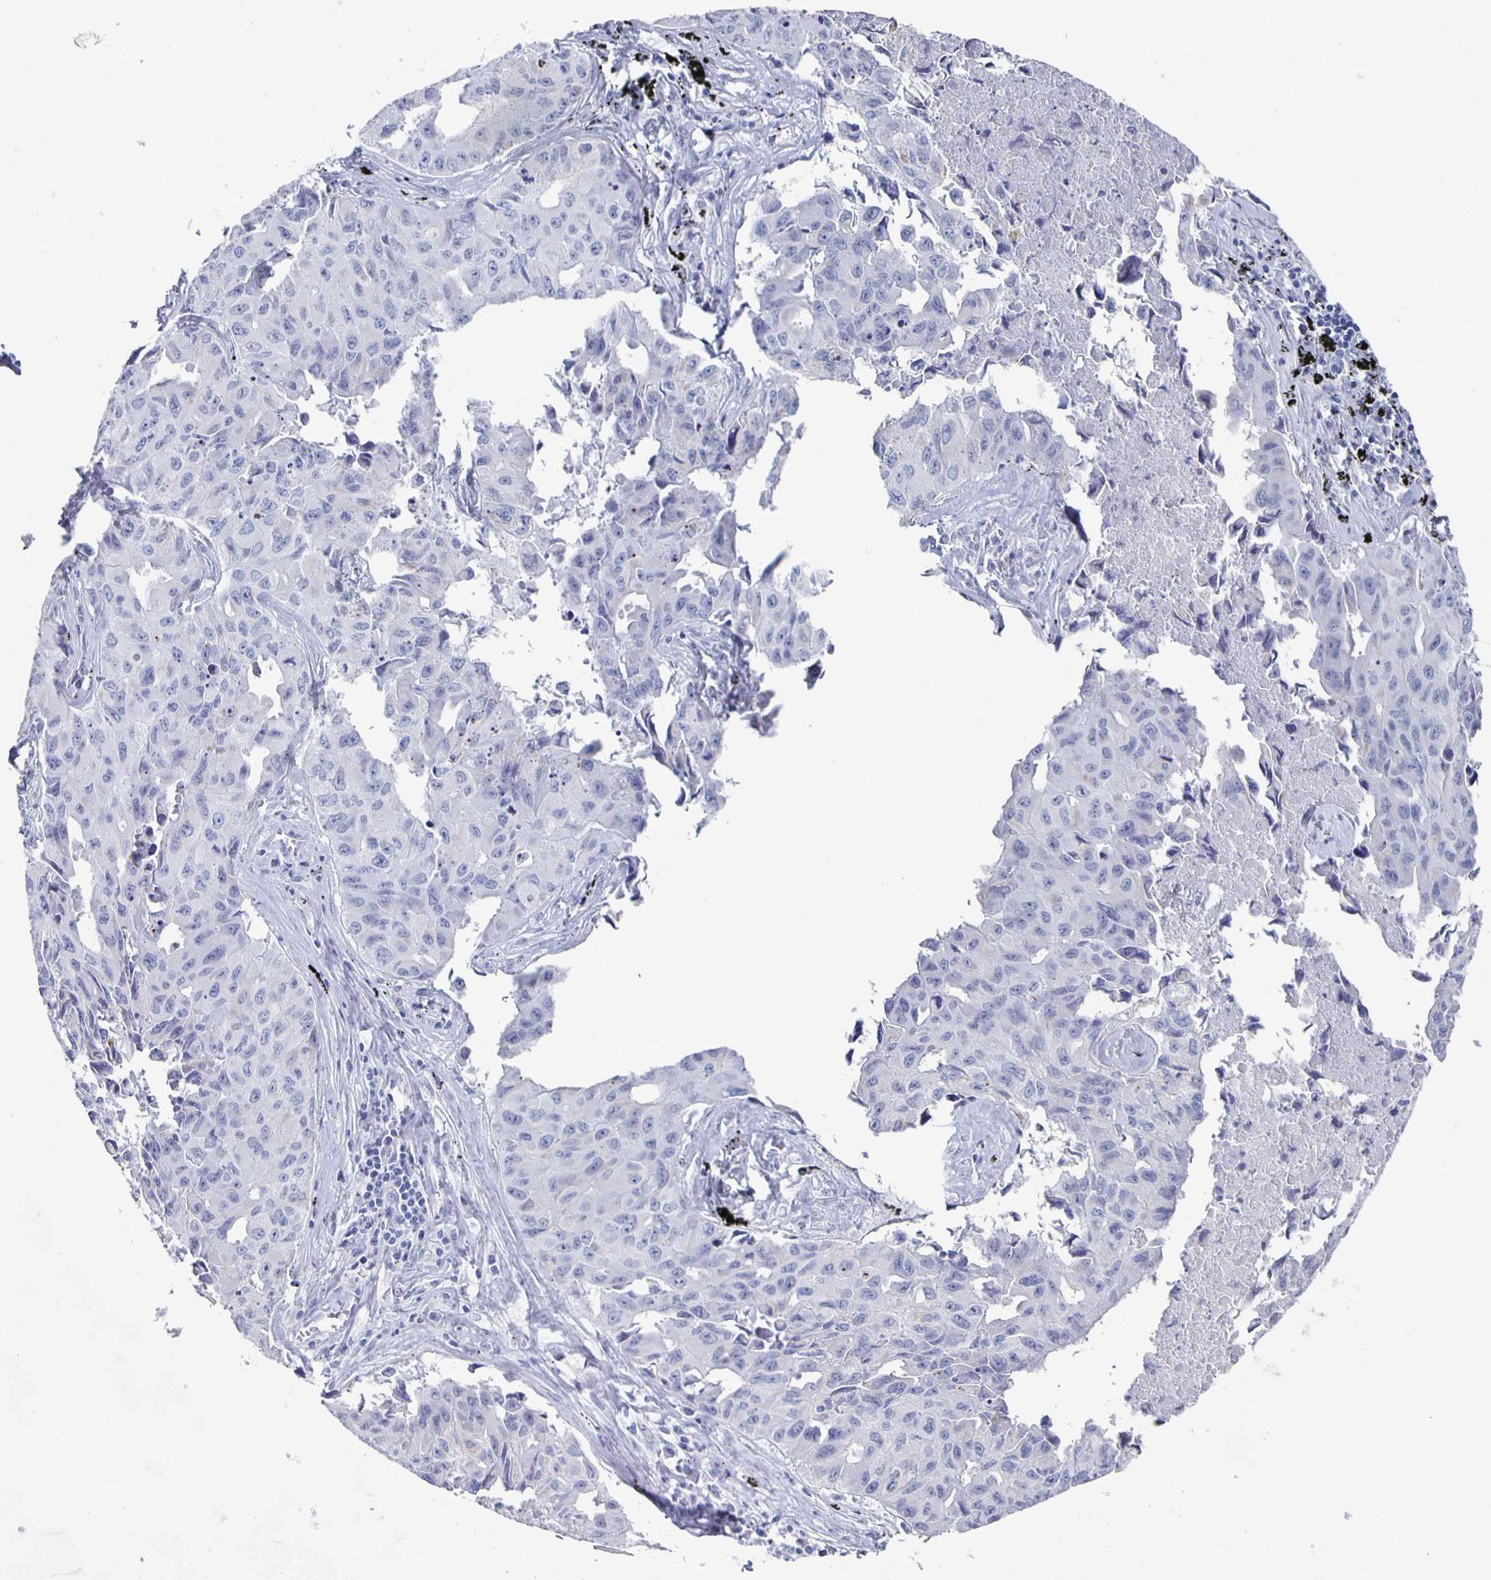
{"staining": {"intensity": "negative", "quantity": "none", "location": "none"}, "tissue": "lung cancer", "cell_type": "Tumor cells", "image_type": "cancer", "snomed": [{"axis": "morphology", "description": "Adenocarcinoma, NOS"}, {"axis": "topography", "description": "Lymph node"}, {"axis": "topography", "description": "Lung"}], "caption": "Immunohistochemistry (IHC) photomicrograph of lung cancer (adenocarcinoma) stained for a protein (brown), which exhibits no staining in tumor cells.", "gene": "CCDC17", "patient": {"sex": "male", "age": 64}}